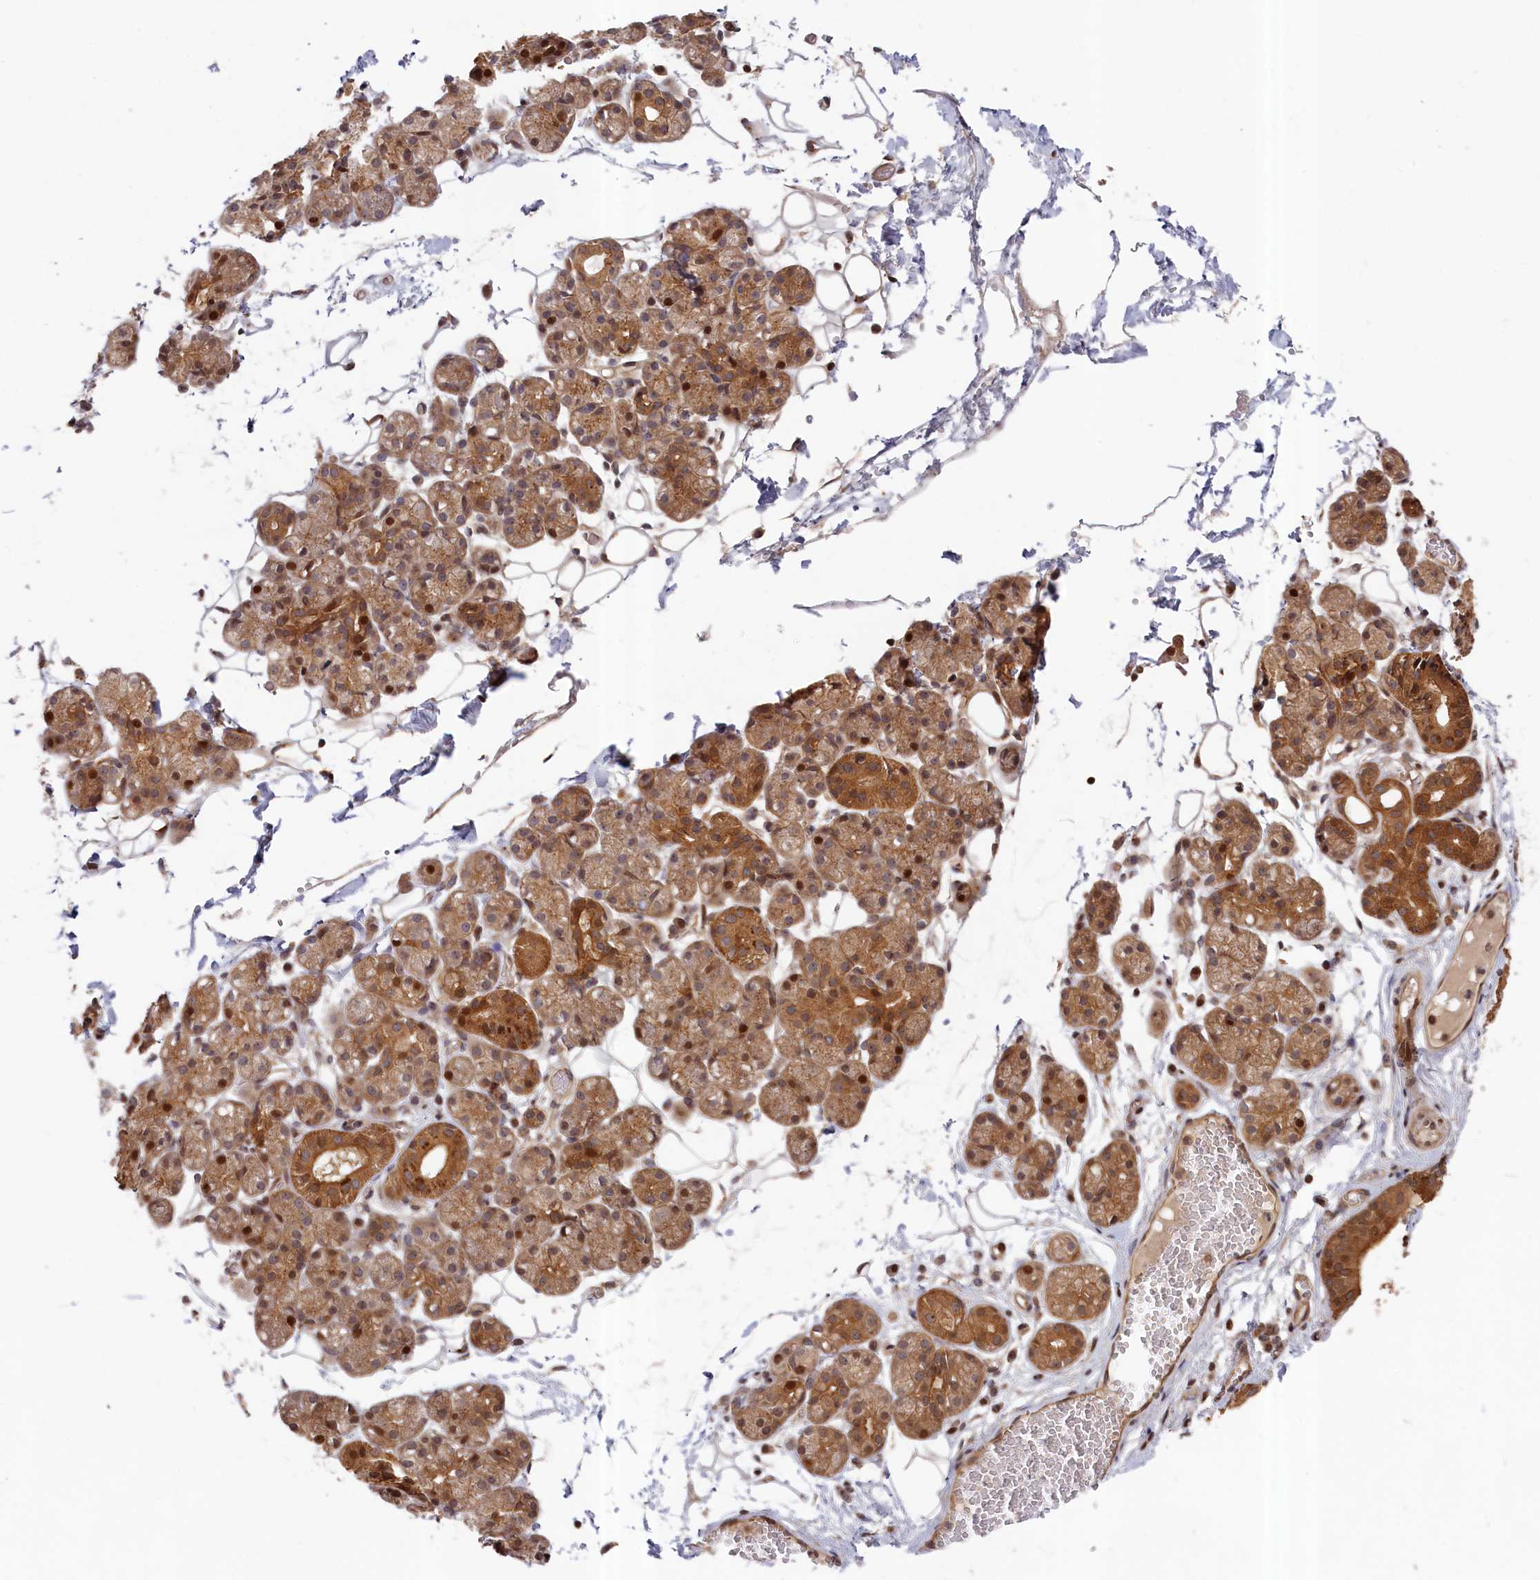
{"staining": {"intensity": "moderate", "quantity": ">75%", "location": "cytoplasmic/membranous,nuclear"}, "tissue": "salivary gland", "cell_type": "Glandular cells", "image_type": "normal", "snomed": [{"axis": "morphology", "description": "Normal tissue, NOS"}, {"axis": "topography", "description": "Salivary gland"}], "caption": "Immunohistochemical staining of normal salivary gland demonstrates >75% levels of moderate cytoplasmic/membranous,nuclear protein staining in approximately >75% of glandular cells. The staining is performed using DAB (3,3'-diaminobenzidine) brown chromogen to label protein expression. The nuclei are counter-stained blue using hematoxylin.", "gene": "CEP44", "patient": {"sex": "male", "age": 63}}